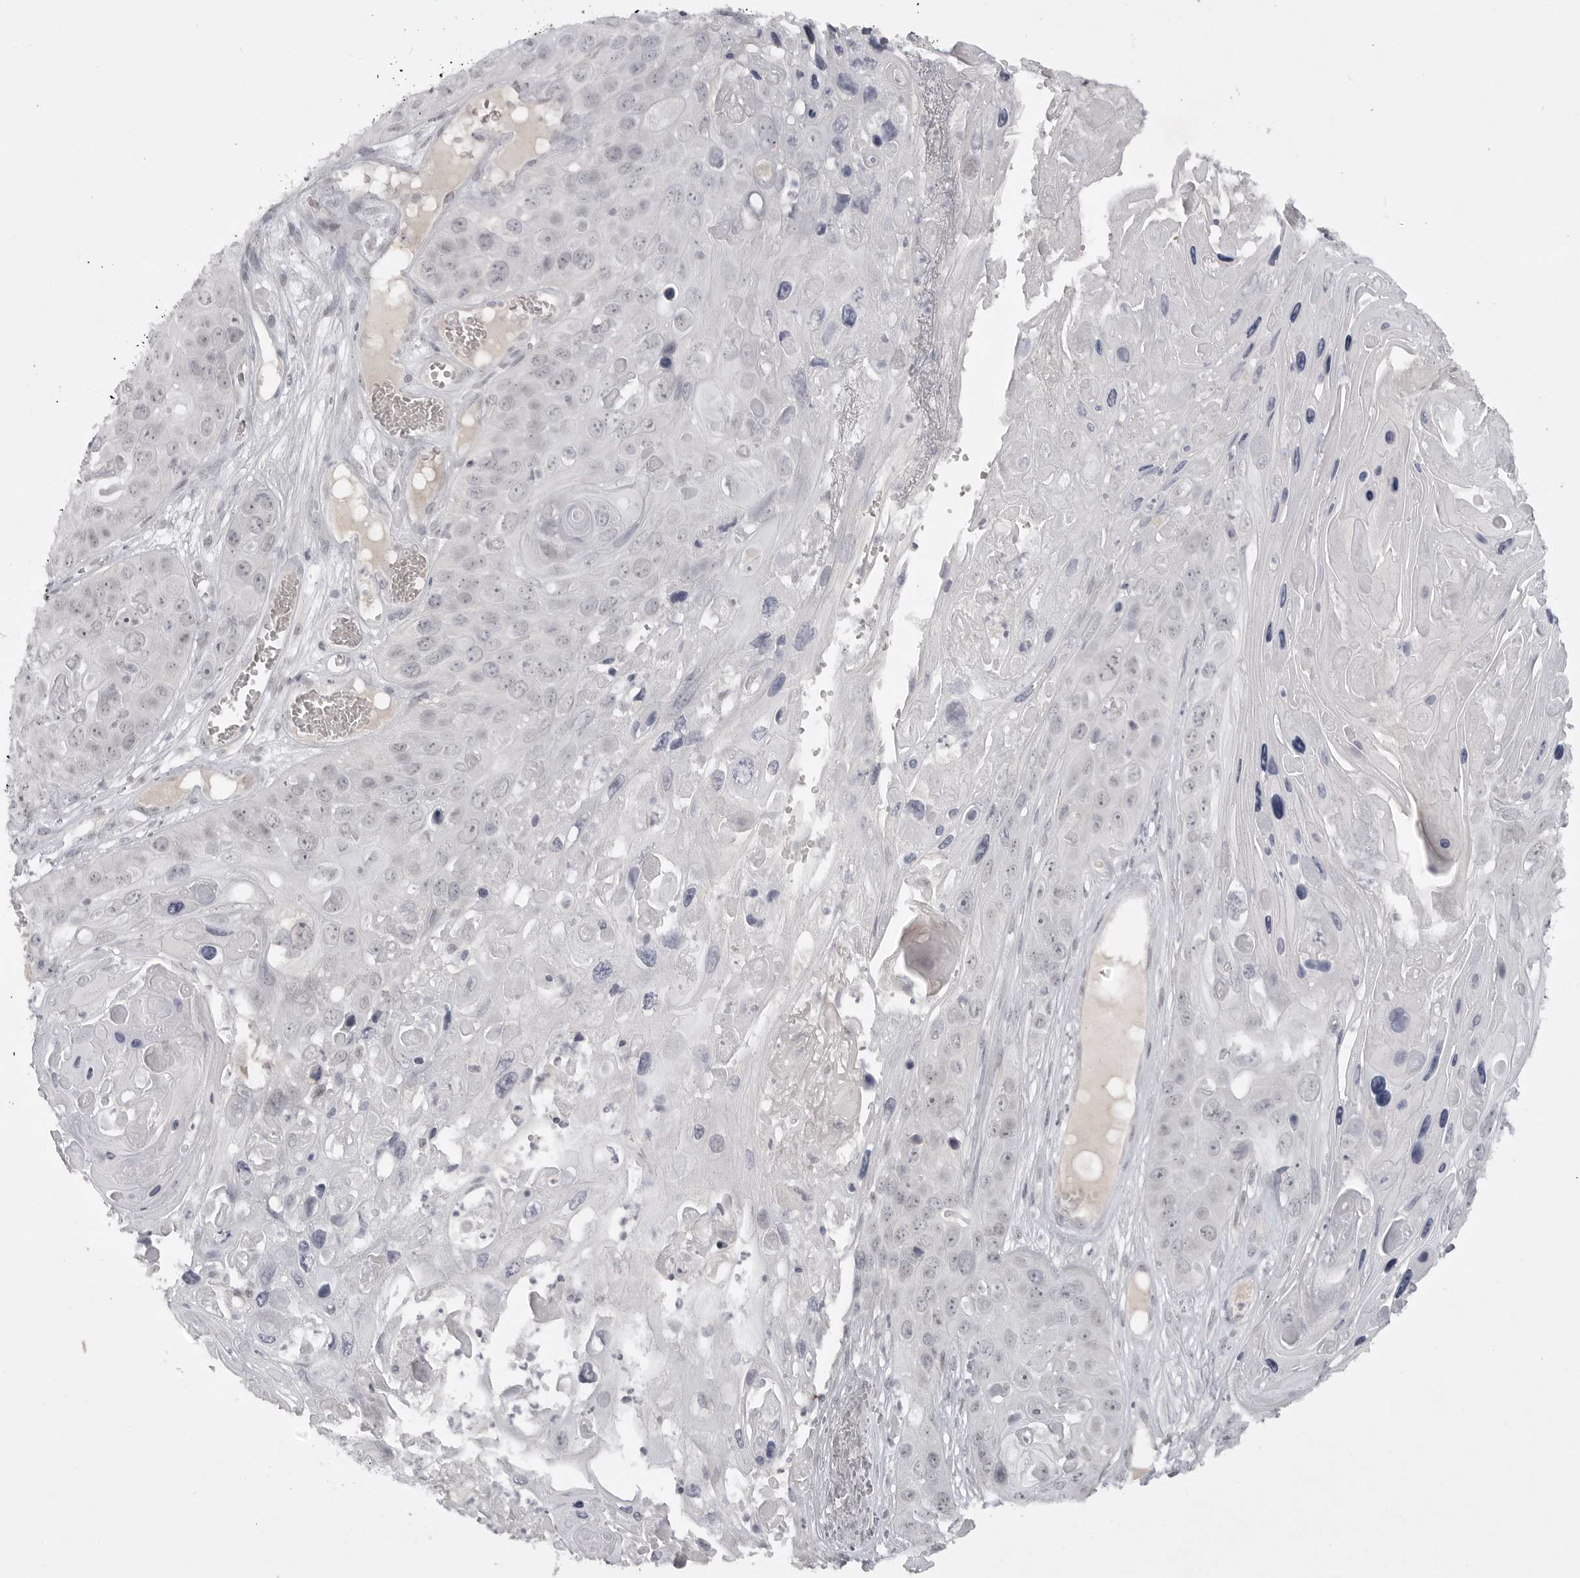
{"staining": {"intensity": "negative", "quantity": "none", "location": "none"}, "tissue": "skin cancer", "cell_type": "Tumor cells", "image_type": "cancer", "snomed": [{"axis": "morphology", "description": "Squamous cell carcinoma, NOS"}, {"axis": "topography", "description": "Skin"}], "caption": "Tumor cells show no significant positivity in squamous cell carcinoma (skin).", "gene": "TCTN3", "patient": {"sex": "male", "age": 55}}